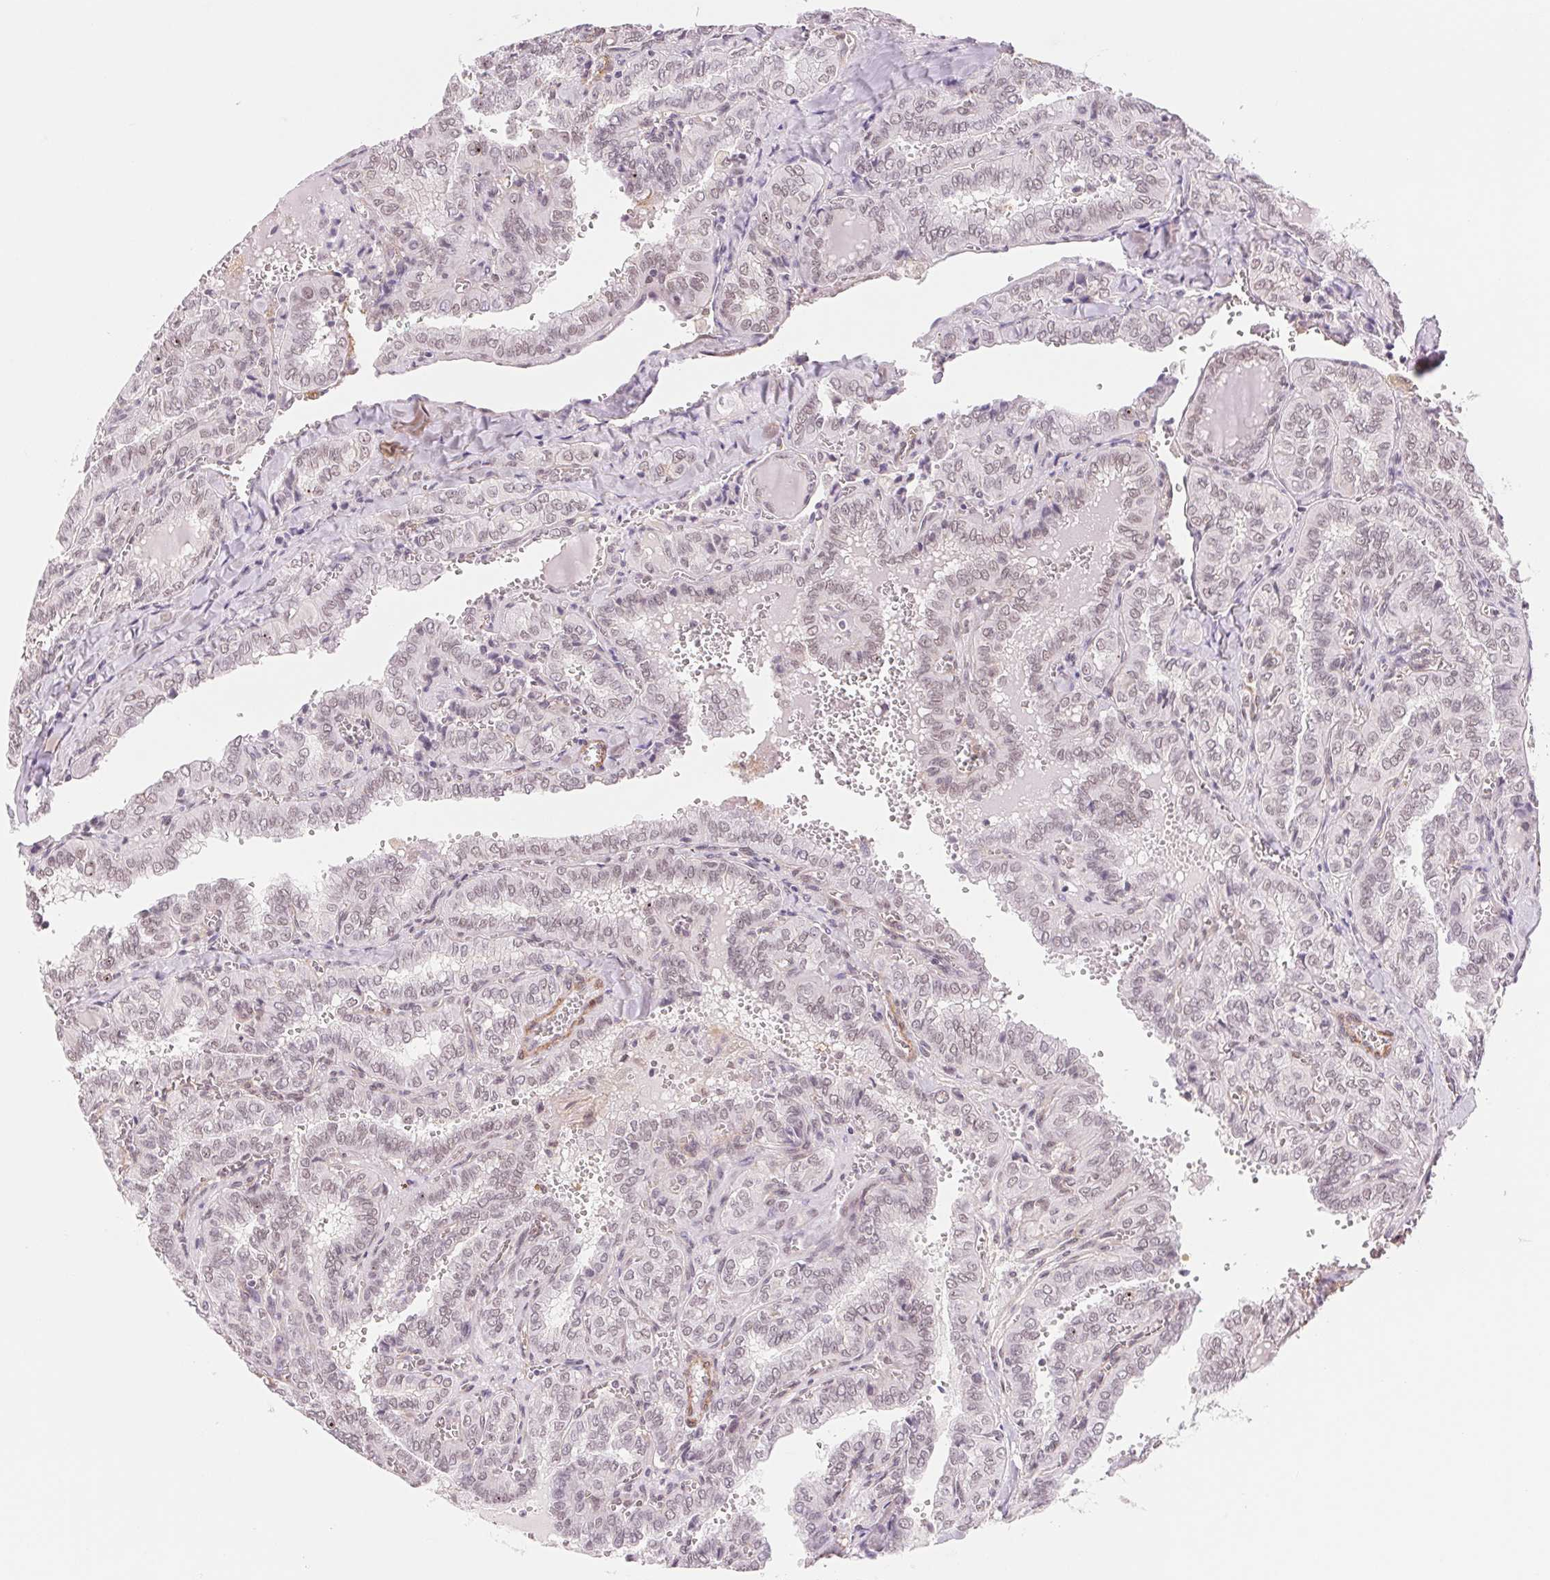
{"staining": {"intensity": "weak", "quantity": "<25%", "location": "nuclear"}, "tissue": "thyroid cancer", "cell_type": "Tumor cells", "image_type": "cancer", "snomed": [{"axis": "morphology", "description": "Papillary adenocarcinoma, NOS"}, {"axis": "topography", "description": "Thyroid gland"}], "caption": "IHC of thyroid cancer reveals no staining in tumor cells.", "gene": "BCAT1", "patient": {"sex": "female", "age": 41}}